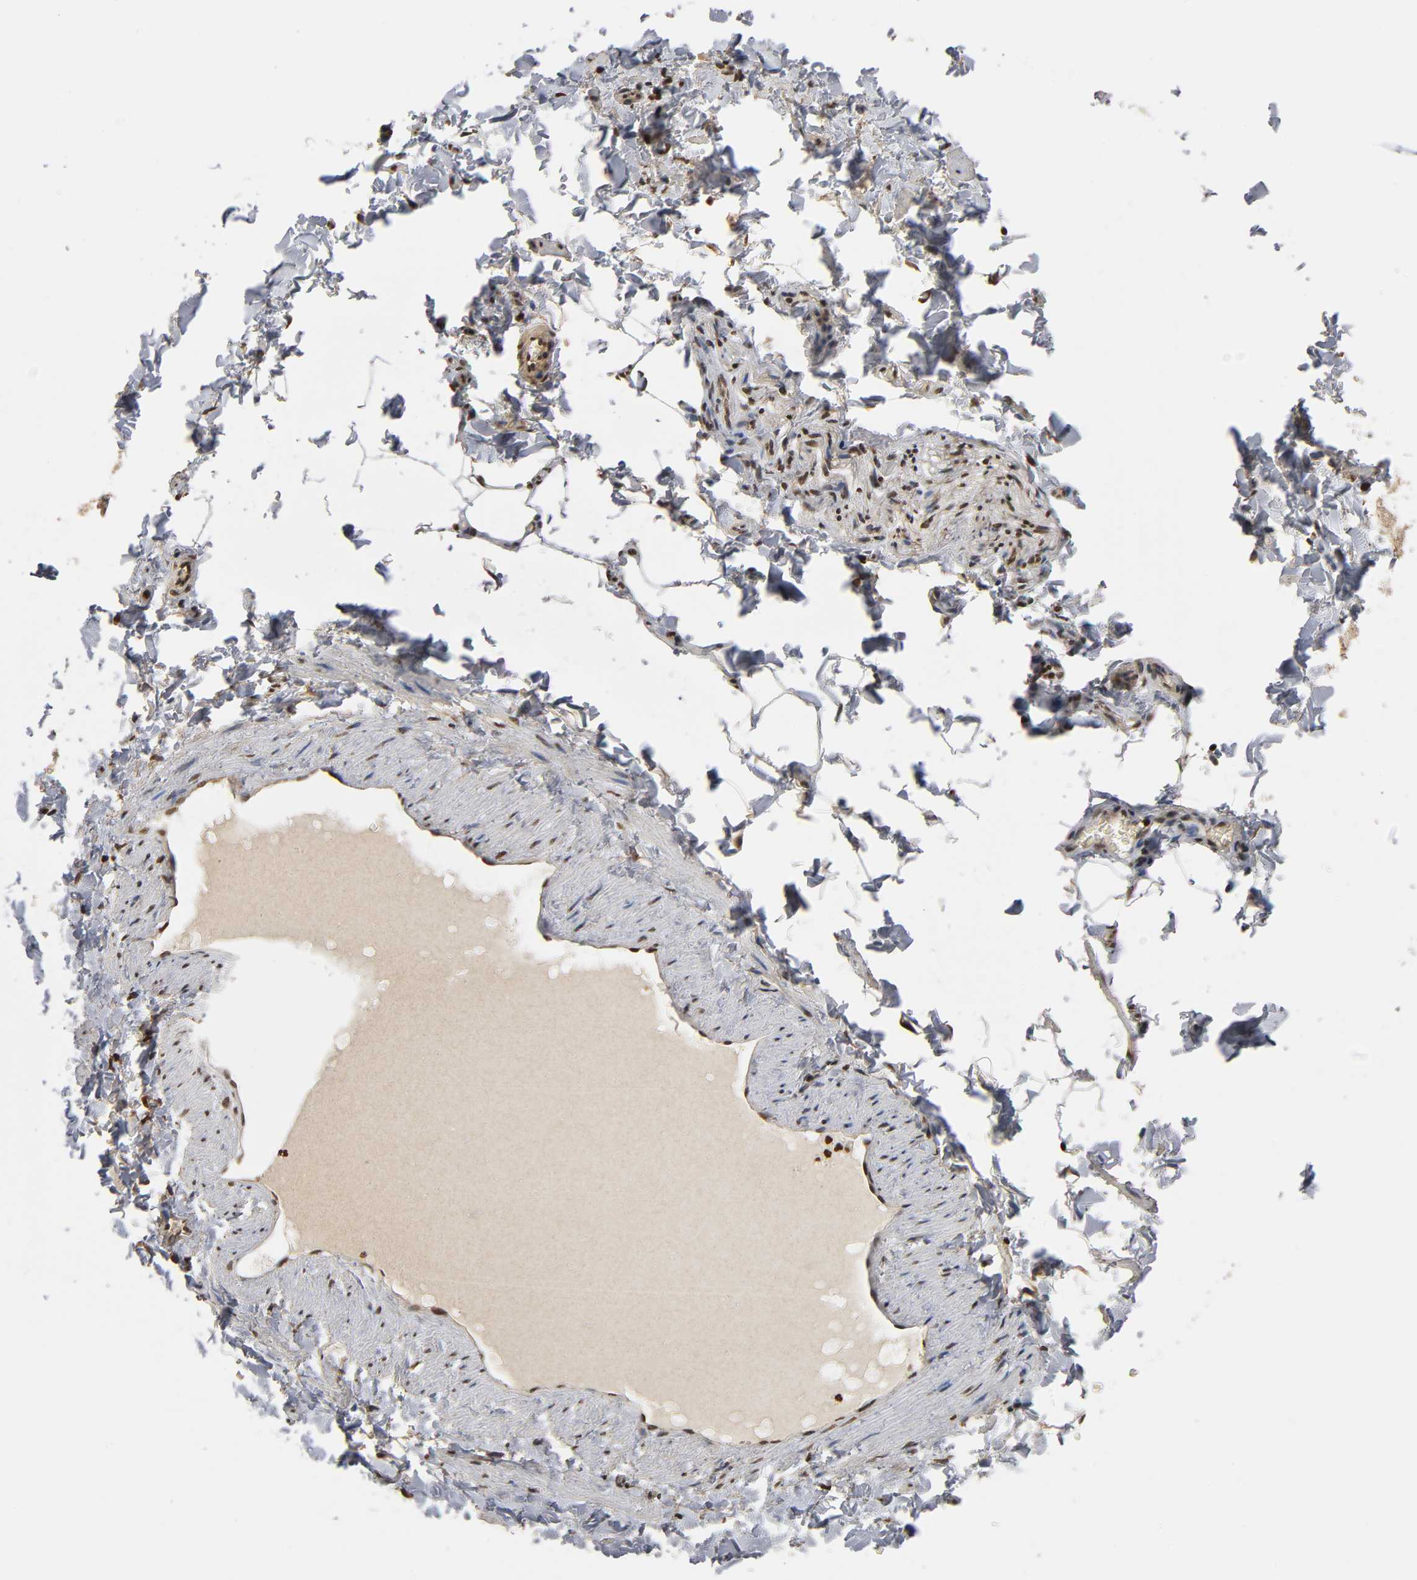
{"staining": {"intensity": "moderate", "quantity": ">75%", "location": "cytoplasmic/membranous,nuclear"}, "tissue": "adipose tissue", "cell_type": "Adipocytes", "image_type": "normal", "snomed": [{"axis": "morphology", "description": "Normal tissue, NOS"}, {"axis": "topography", "description": "Vascular tissue"}], "caption": "IHC (DAB) staining of unremarkable human adipose tissue reveals moderate cytoplasmic/membranous,nuclear protein expression in approximately >75% of adipocytes. The staining was performed using DAB (3,3'-diaminobenzidine) to visualize the protein expression in brown, while the nuclei were stained in blue with hematoxylin (Magnification: 20x).", "gene": "ITGAV", "patient": {"sex": "male", "age": 41}}